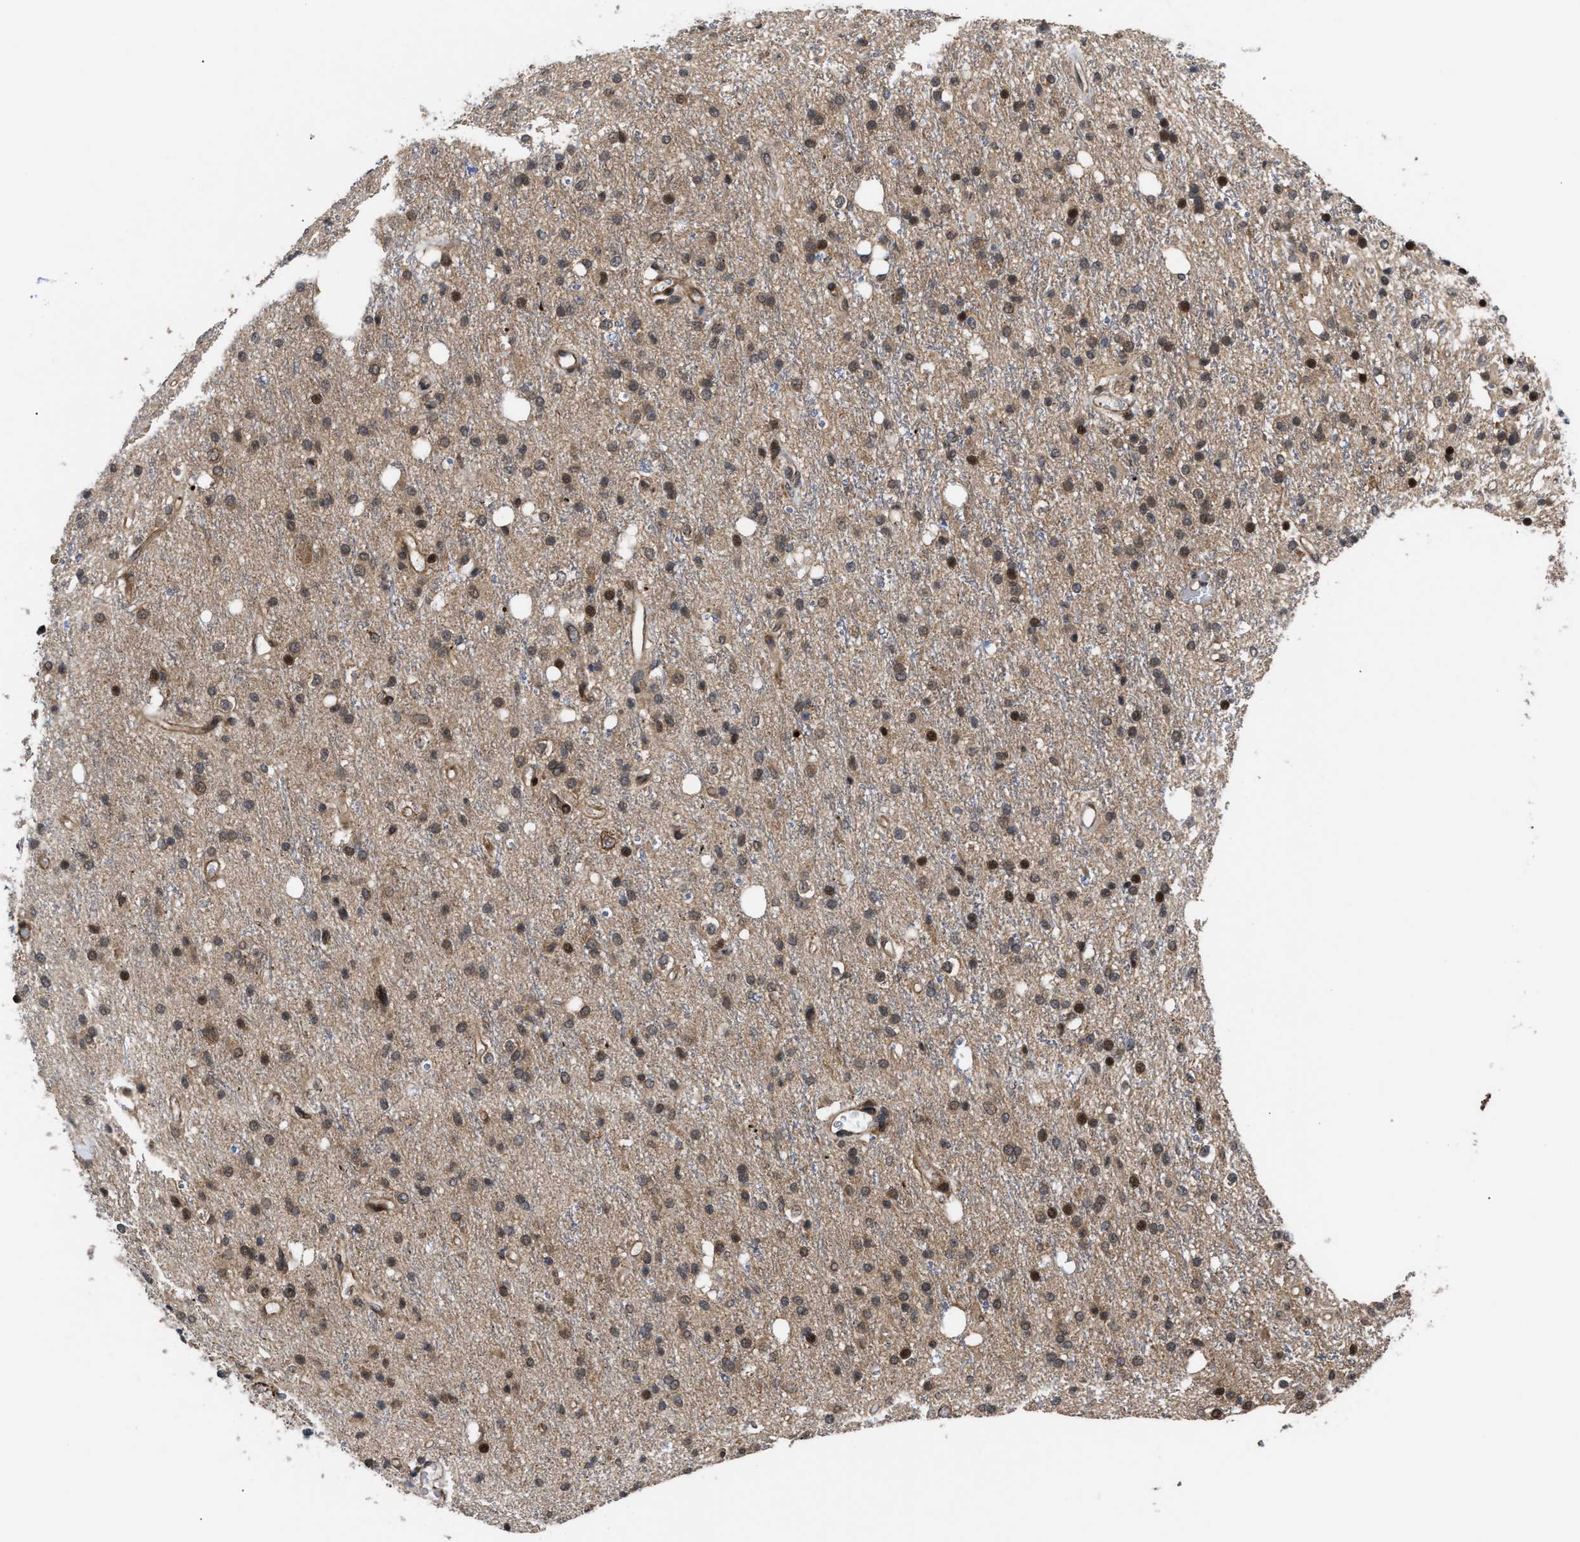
{"staining": {"intensity": "moderate", "quantity": "25%-75%", "location": "cytoplasmic/membranous,nuclear"}, "tissue": "glioma", "cell_type": "Tumor cells", "image_type": "cancer", "snomed": [{"axis": "morphology", "description": "Glioma, malignant, High grade"}, {"axis": "topography", "description": "Brain"}], "caption": "This is an image of IHC staining of glioma, which shows moderate positivity in the cytoplasmic/membranous and nuclear of tumor cells.", "gene": "STAU2", "patient": {"sex": "male", "age": 47}}